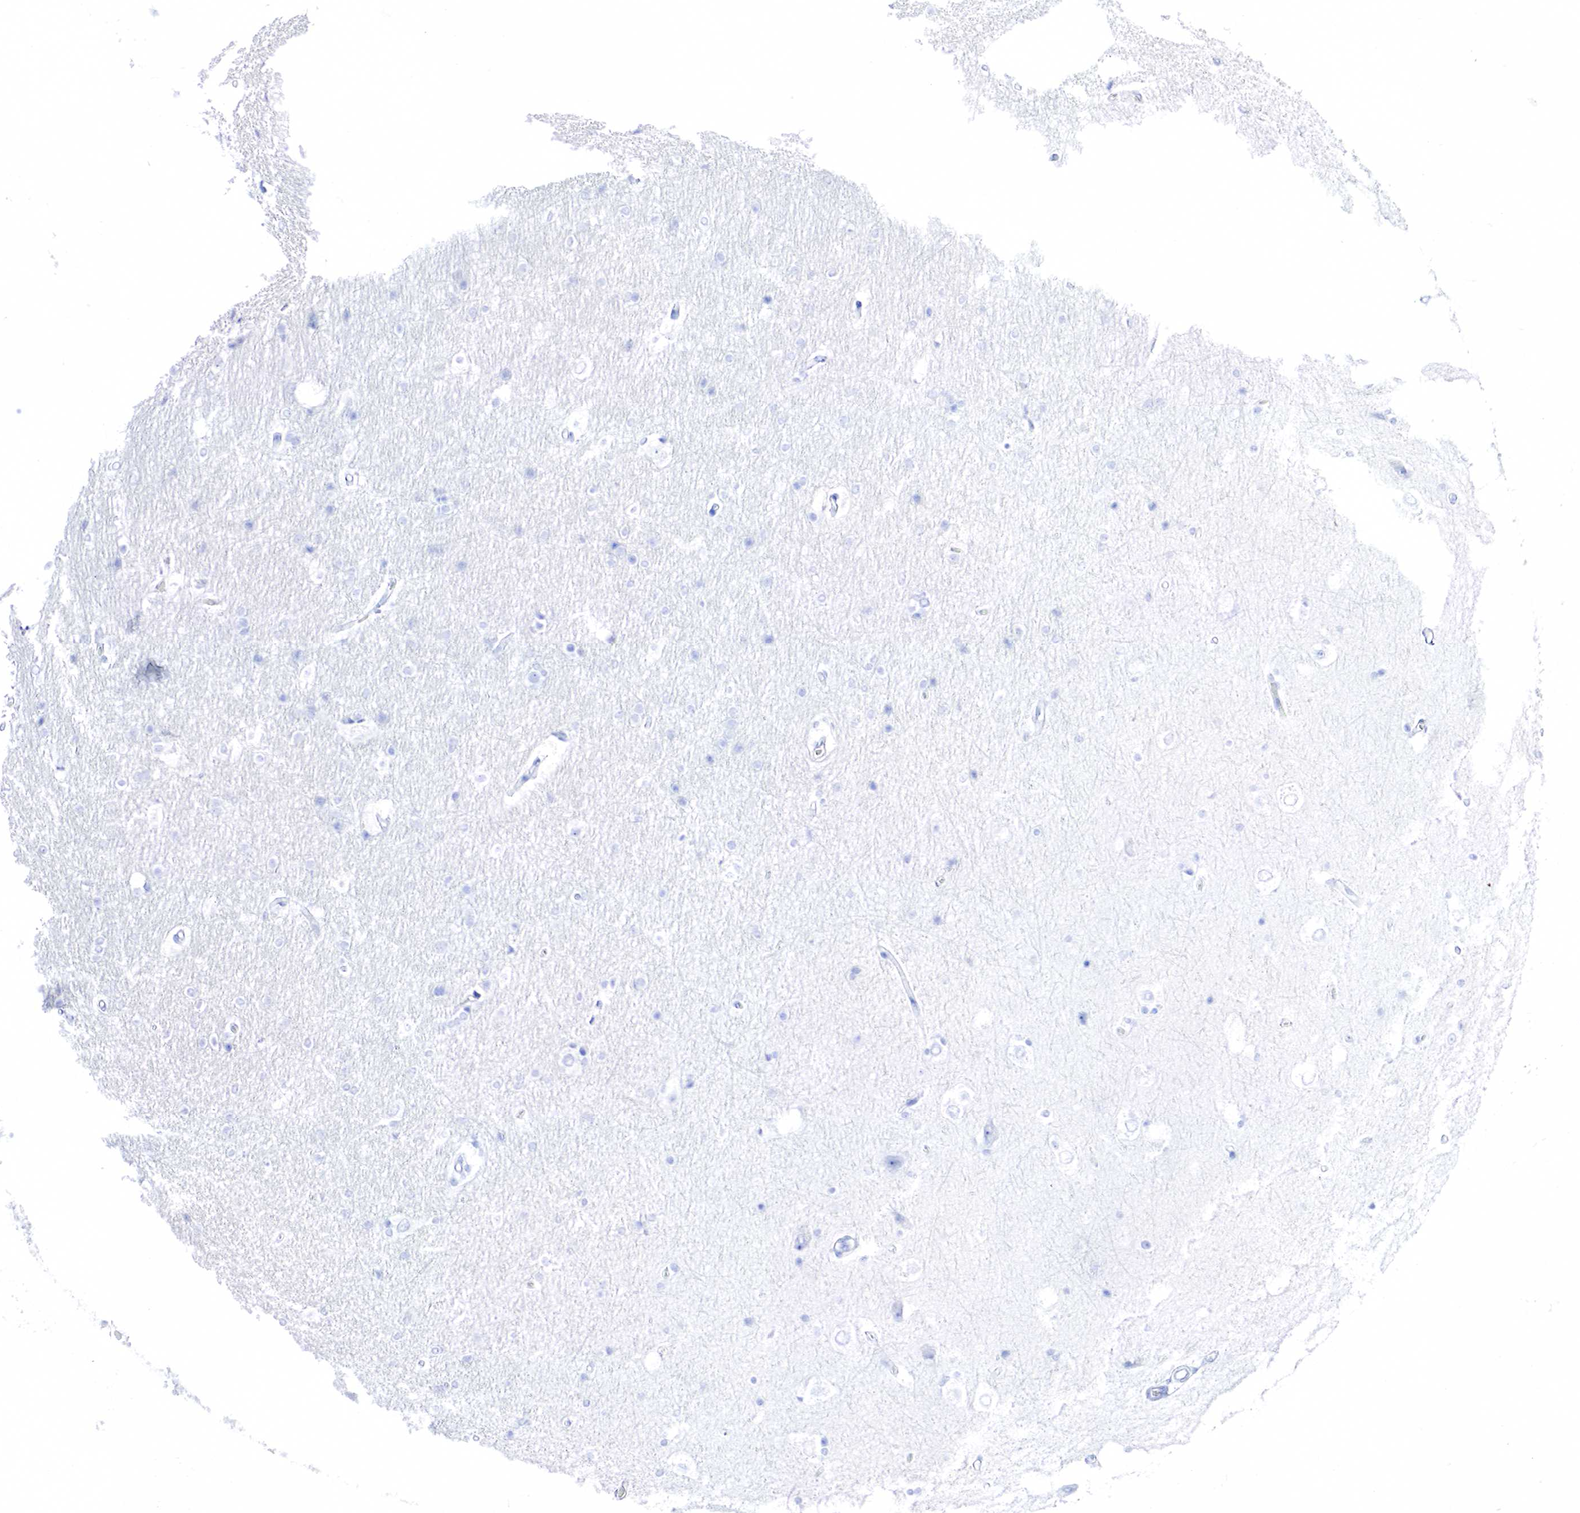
{"staining": {"intensity": "negative", "quantity": "none", "location": "none"}, "tissue": "hippocampus", "cell_type": "Glial cells", "image_type": "normal", "snomed": [{"axis": "morphology", "description": "Normal tissue, NOS"}, {"axis": "topography", "description": "Hippocampus"}], "caption": "Immunohistochemical staining of benign hippocampus shows no significant positivity in glial cells. (Brightfield microscopy of DAB (3,3'-diaminobenzidine) IHC at high magnification).", "gene": "KRT7", "patient": {"sex": "female", "age": 19}}